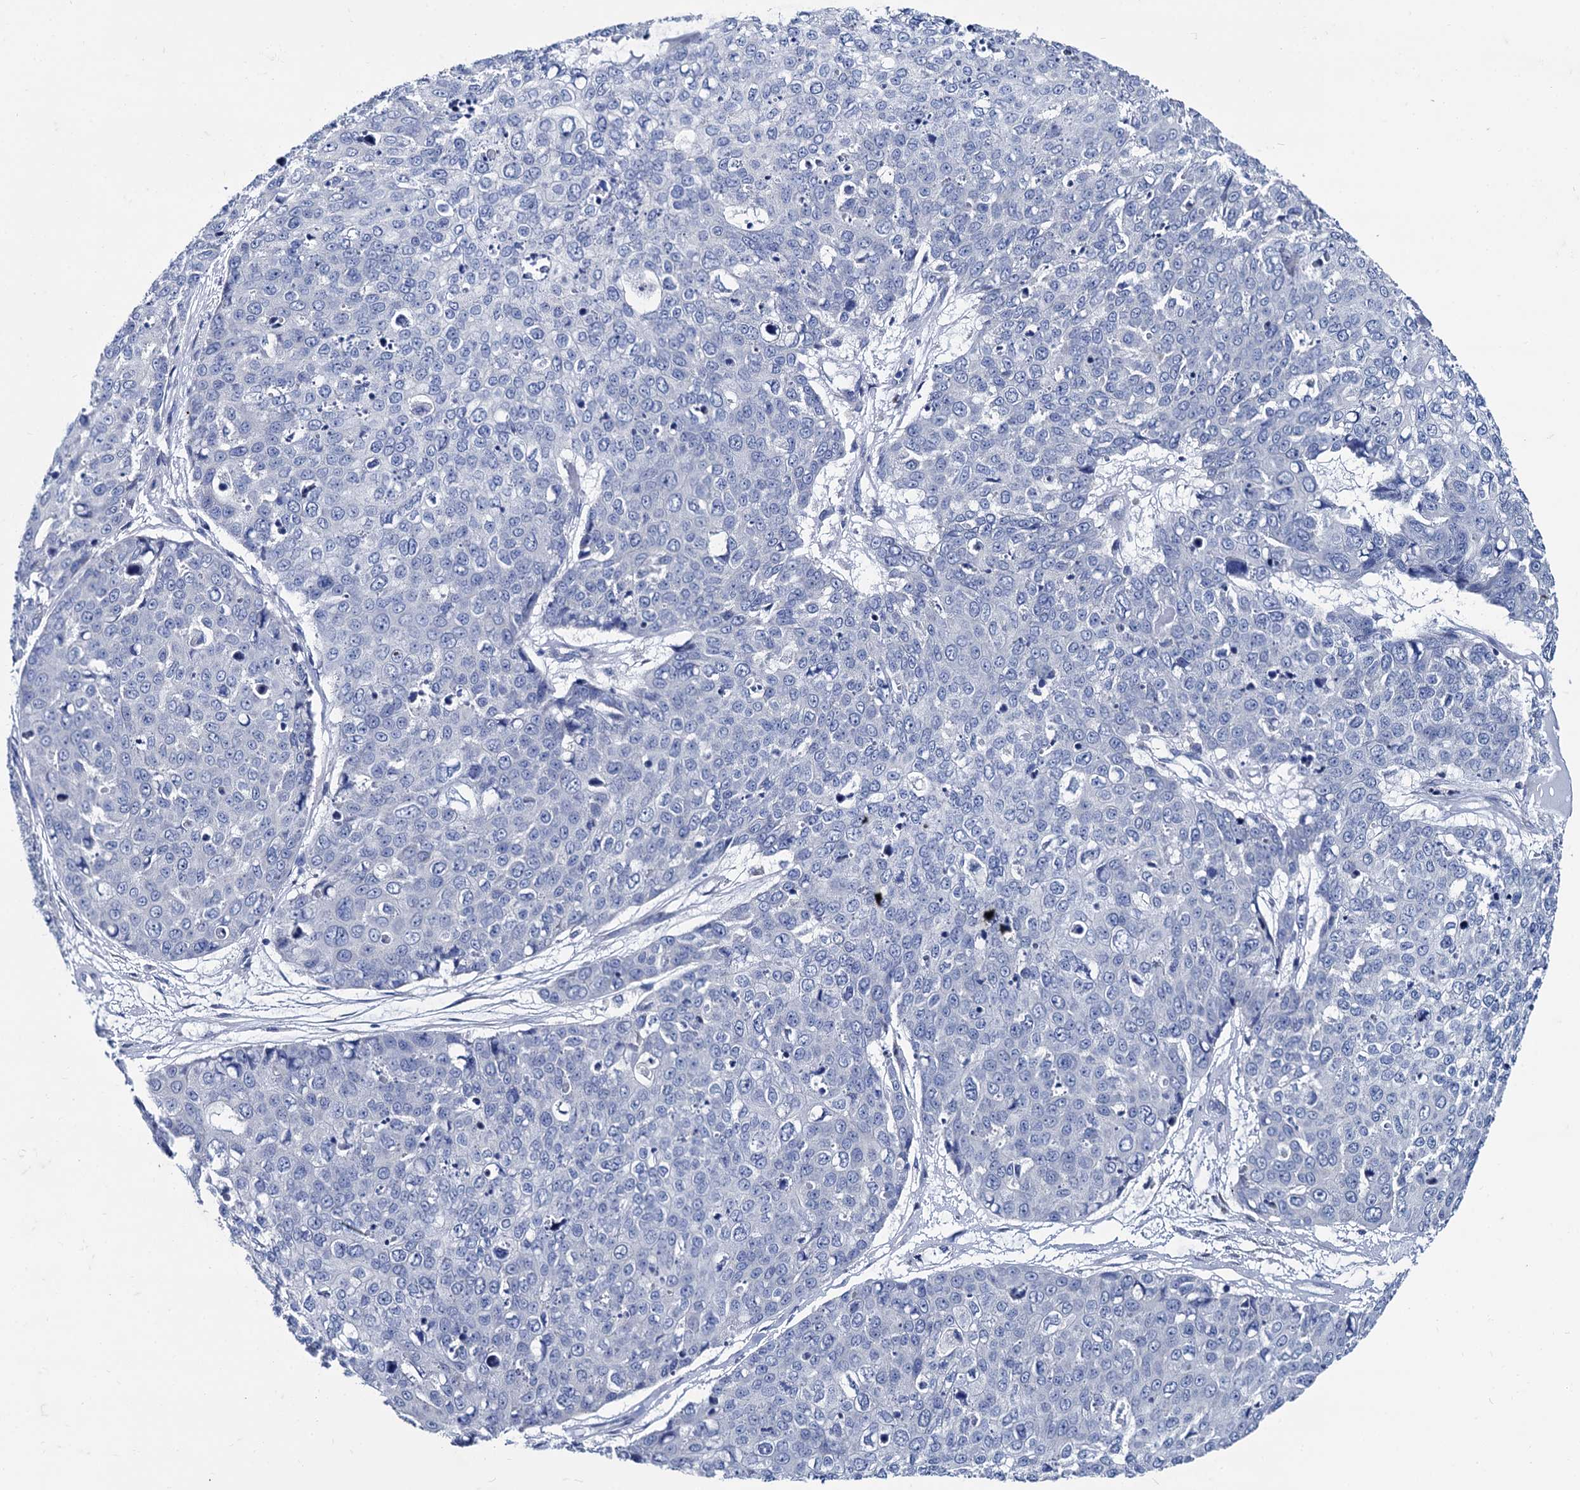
{"staining": {"intensity": "negative", "quantity": "none", "location": "none"}, "tissue": "skin cancer", "cell_type": "Tumor cells", "image_type": "cancer", "snomed": [{"axis": "morphology", "description": "Squamous cell carcinoma, NOS"}, {"axis": "topography", "description": "Skin"}], "caption": "A histopathology image of human skin squamous cell carcinoma is negative for staining in tumor cells.", "gene": "FOXR2", "patient": {"sex": "female", "age": 44}}